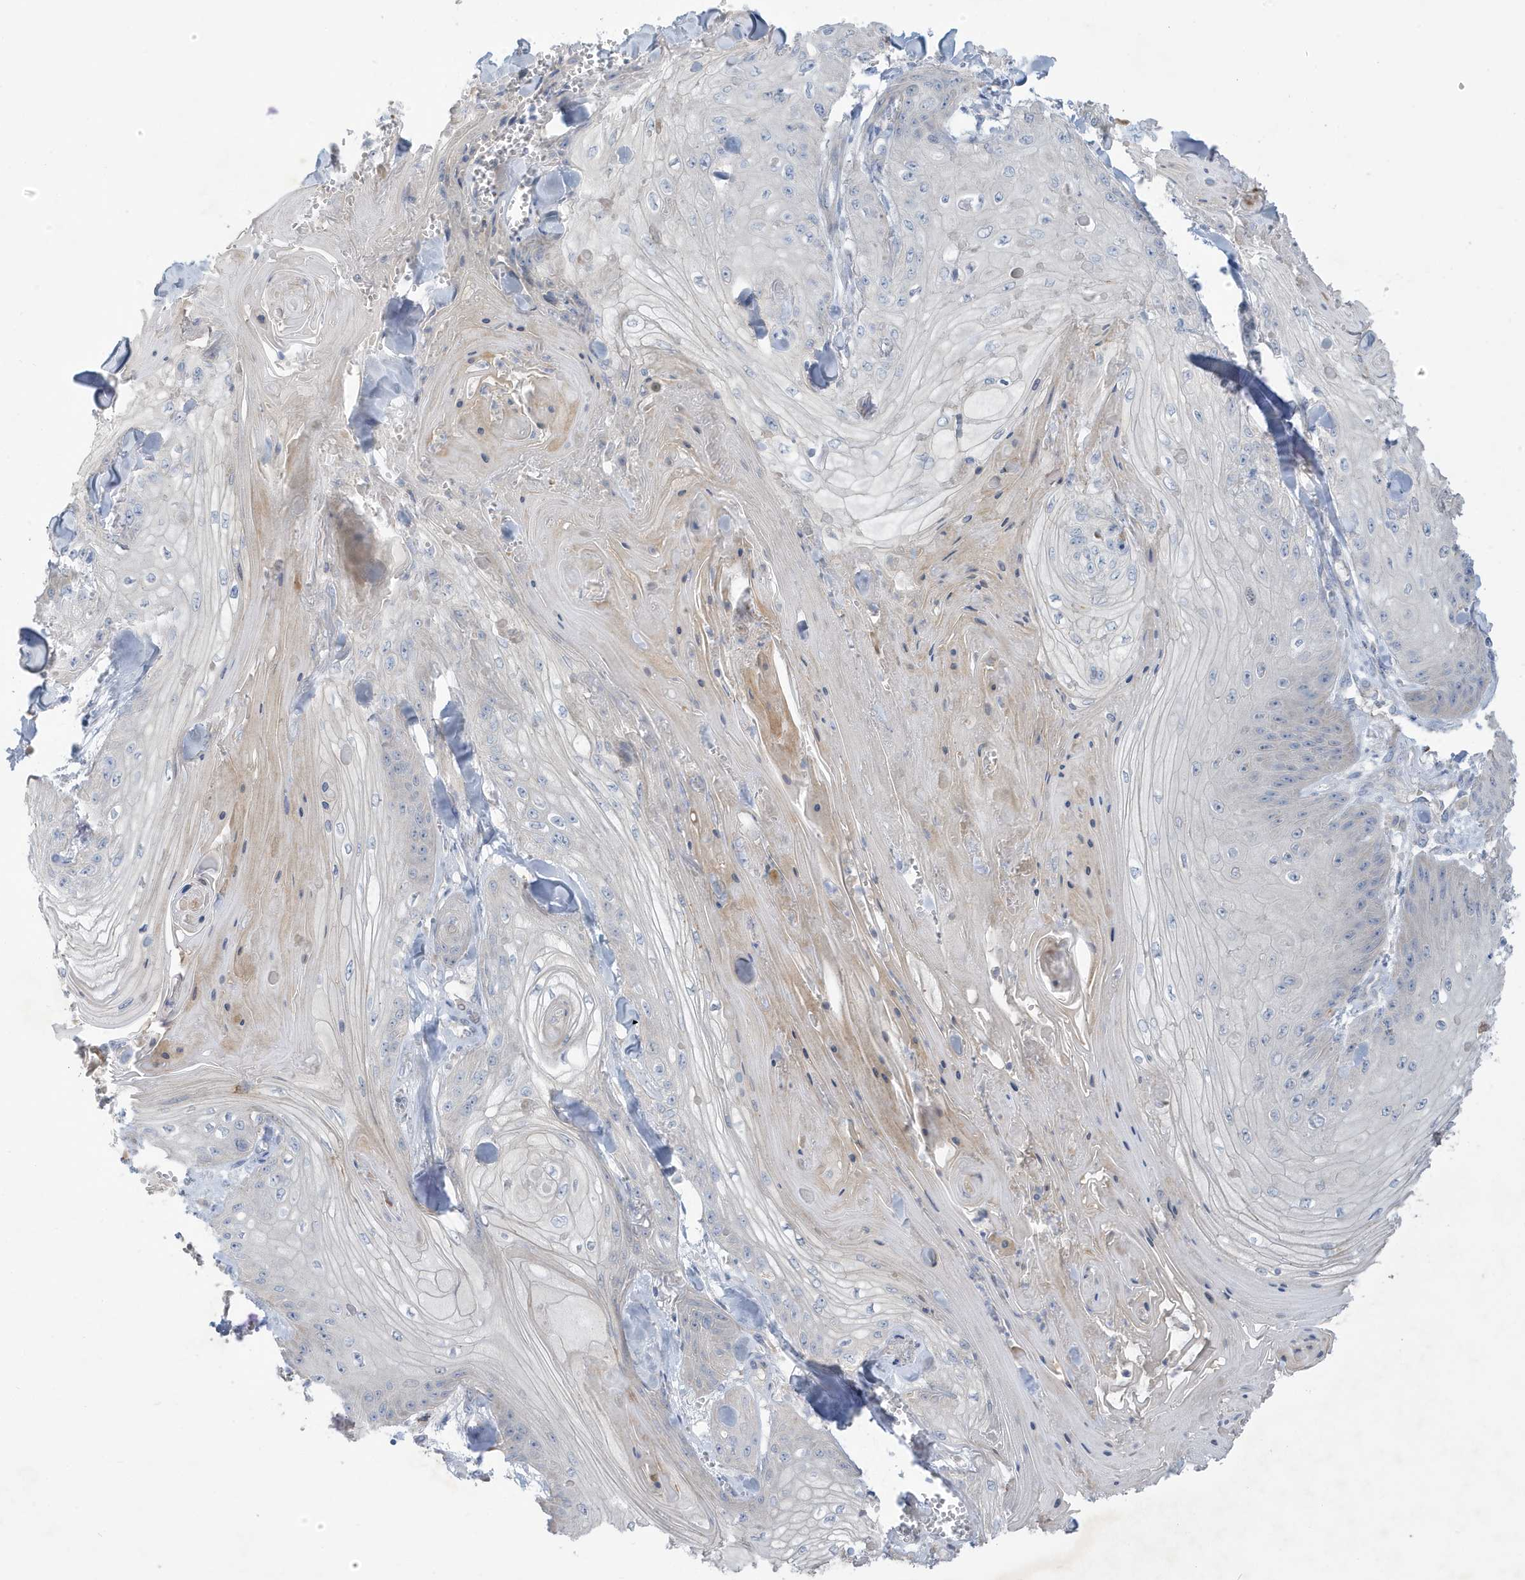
{"staining": {"intensity": "negative", "quantity": "none", "location": "none"}, "tissue": "skin cancer", "cell_type": "Tumor cells", "image_type": "cancer", "snomed": [{"axis": "morphology", "description": "Squamous cell carcinoma, NOS"}, {"axis": "topography", "description": "Skin"}], "caption": "This photomicrograph is of skin squamous cell carcinoma stained with immunohistochemistry (IHC) to label a protein in brown with the nuclei are counter-stained blue. There is no positivity in tumor cells. The staining is performed using DAB brown chromogen with nuclei counter-stained in using hematoxylin.", "gene": "ATP13A5", "patient": {"sex": "male", "age": 74}}